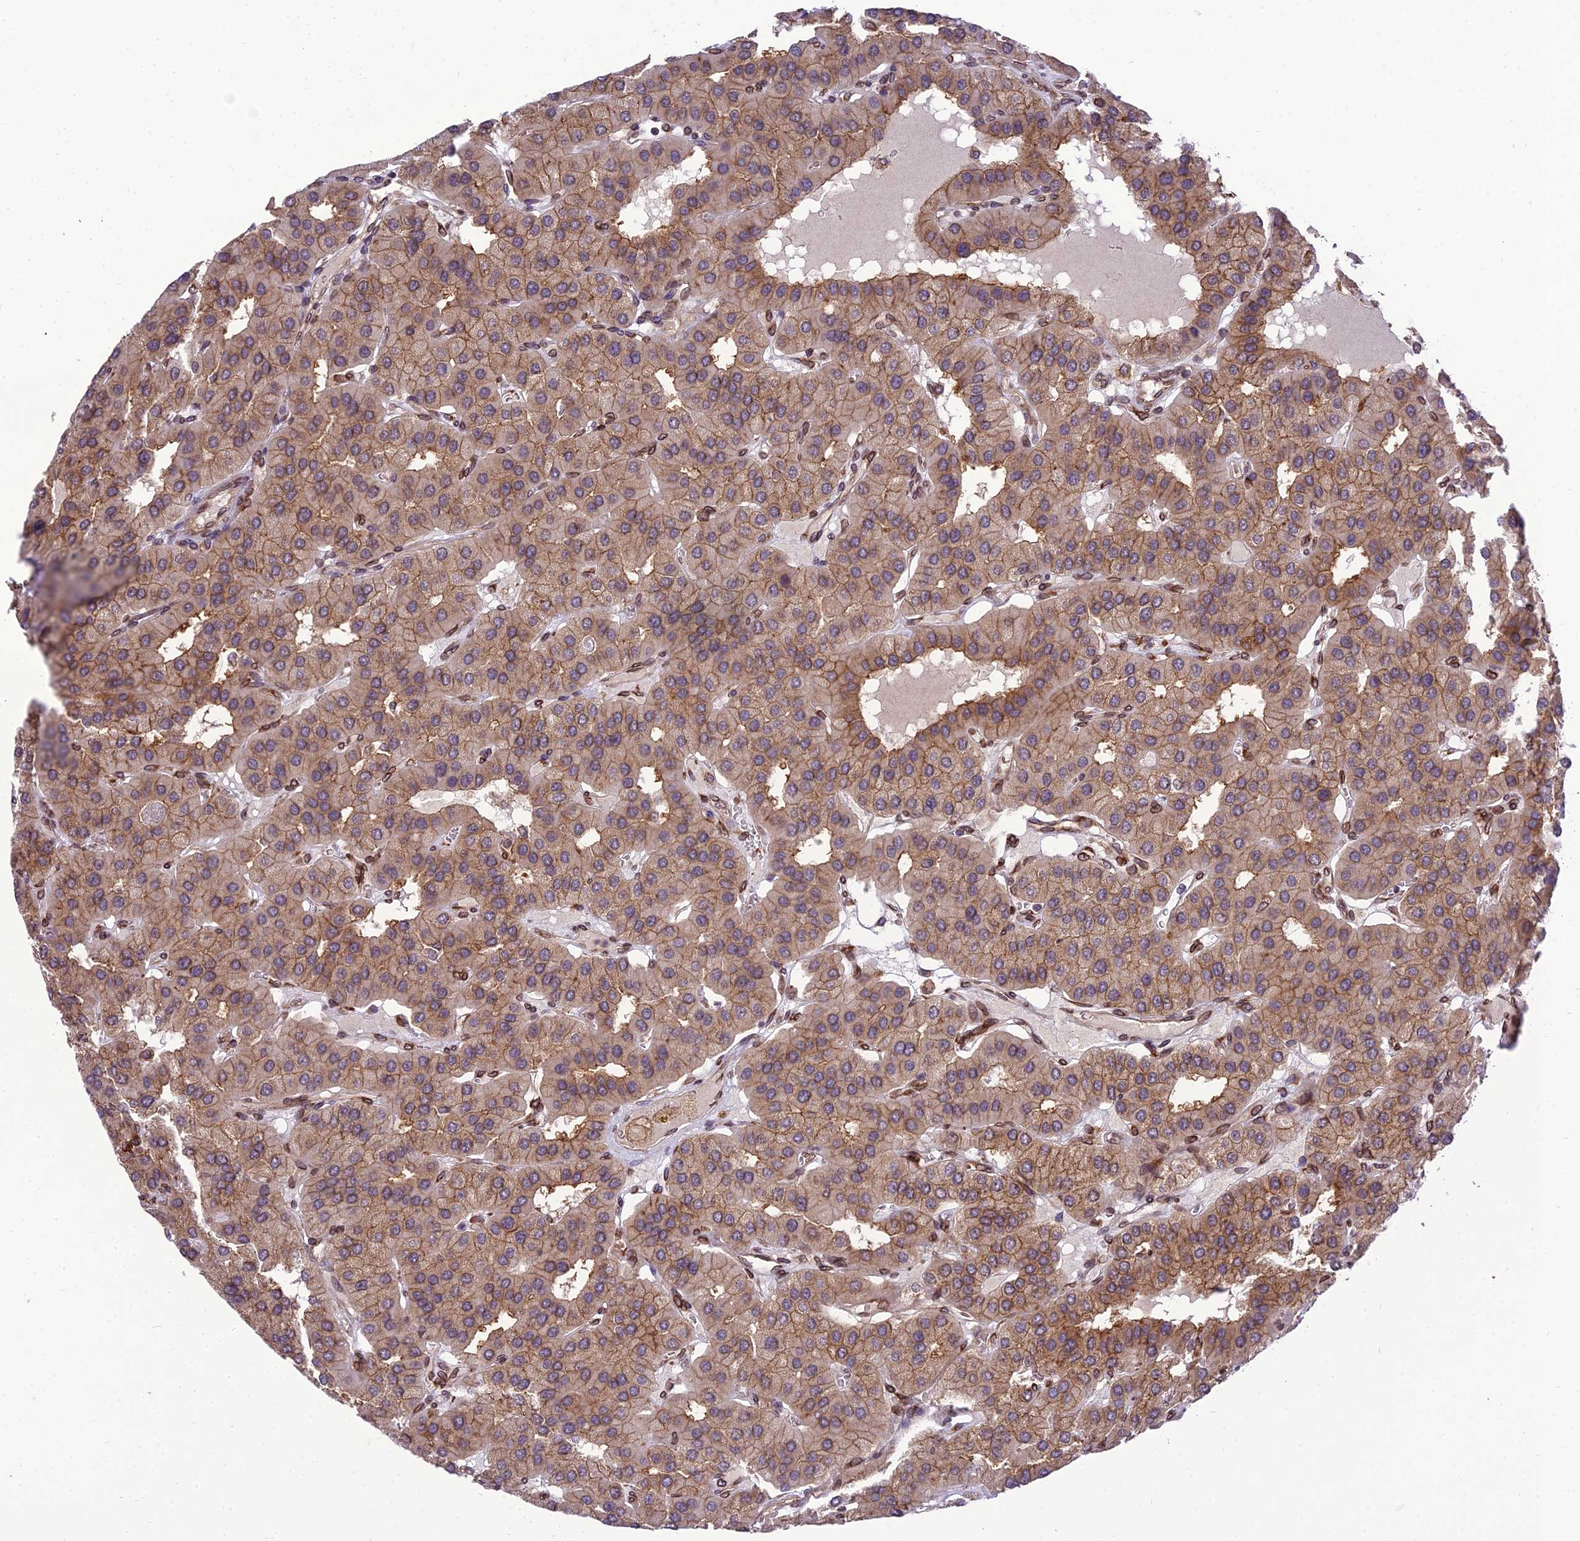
{"staining": {"intensity": "moderate", "quantity": ">75%", "location": "cytoplasmic/membranous"}, "tissue": "parathyroid gland", "cell_type": "Glandular cells", "image_type": "normal", "snomed": [{"axis": "morphology", "description": "Normal tissue, NOS"}, {"axis": "morphology", "description": "Adenoma, NOS"}, {"axis": "topography", "description": "Parathyroid gland"}], "caption": "A micrograph of human parathyroid gland stained for a protein shows moderate cytoplasmic/membranous brown staining in glandular cells. (IHC, brightfield microscopy, high magnification).", "gene": "DHCR7", "patient": {"sex": "female", "age": 86}}